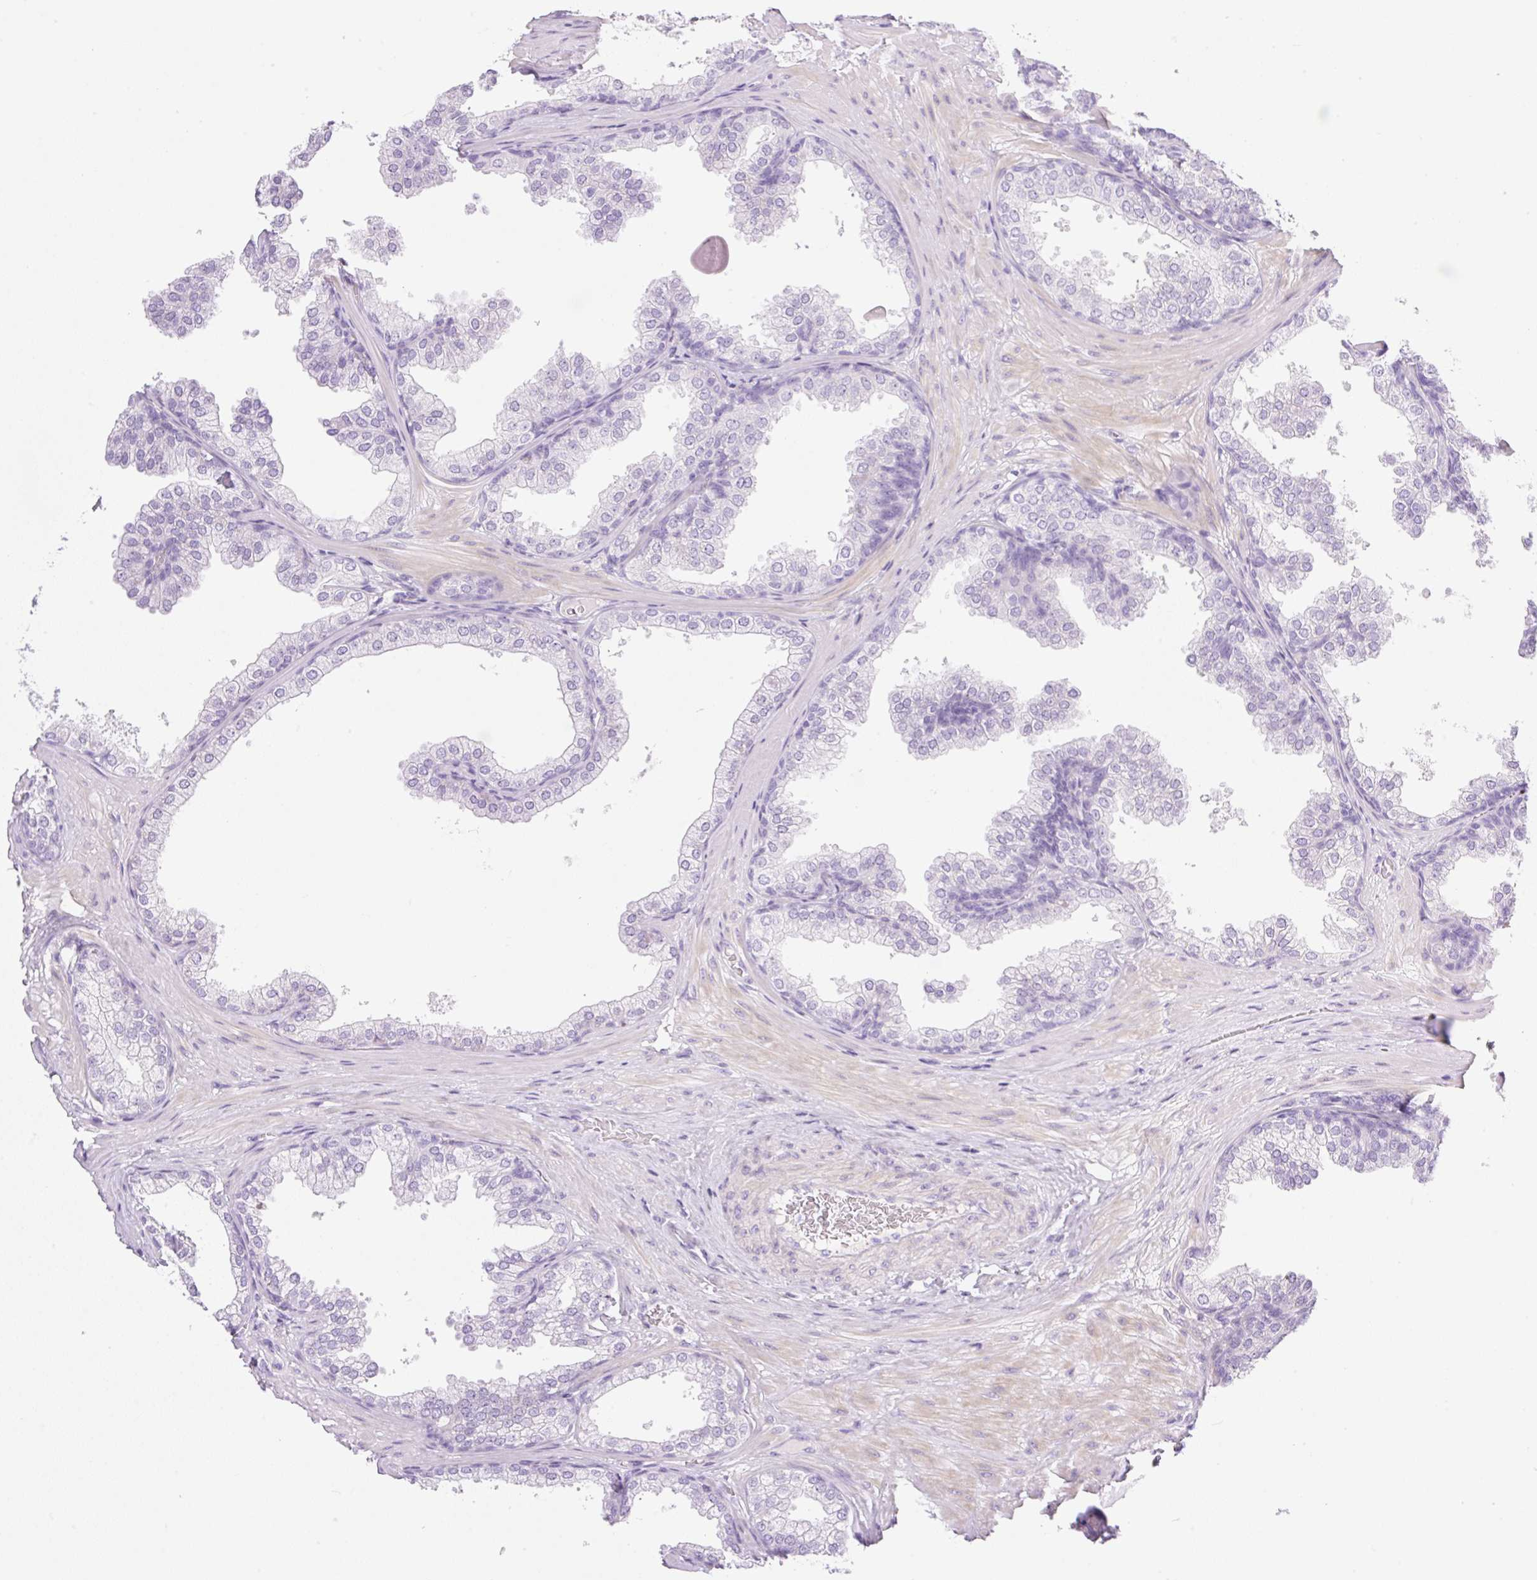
{"staining": {"intensity": "negative", "quantity": "none", "location": "none"}, "tissue": "prostate", "cell_type": "Glandular cells", "image_type": "normal", "snomed": [{"axis": "morphology", "description": "Normal tissue, NOS"}, {"axis": "topography", "description": "Prostate"}], "caption": "The immunohistochemistry (IHC) histopathology image has no significant expression in glandular cells of prostate.", "gene": "PALM3", "patient": {"sex": "male", "age": 37}}